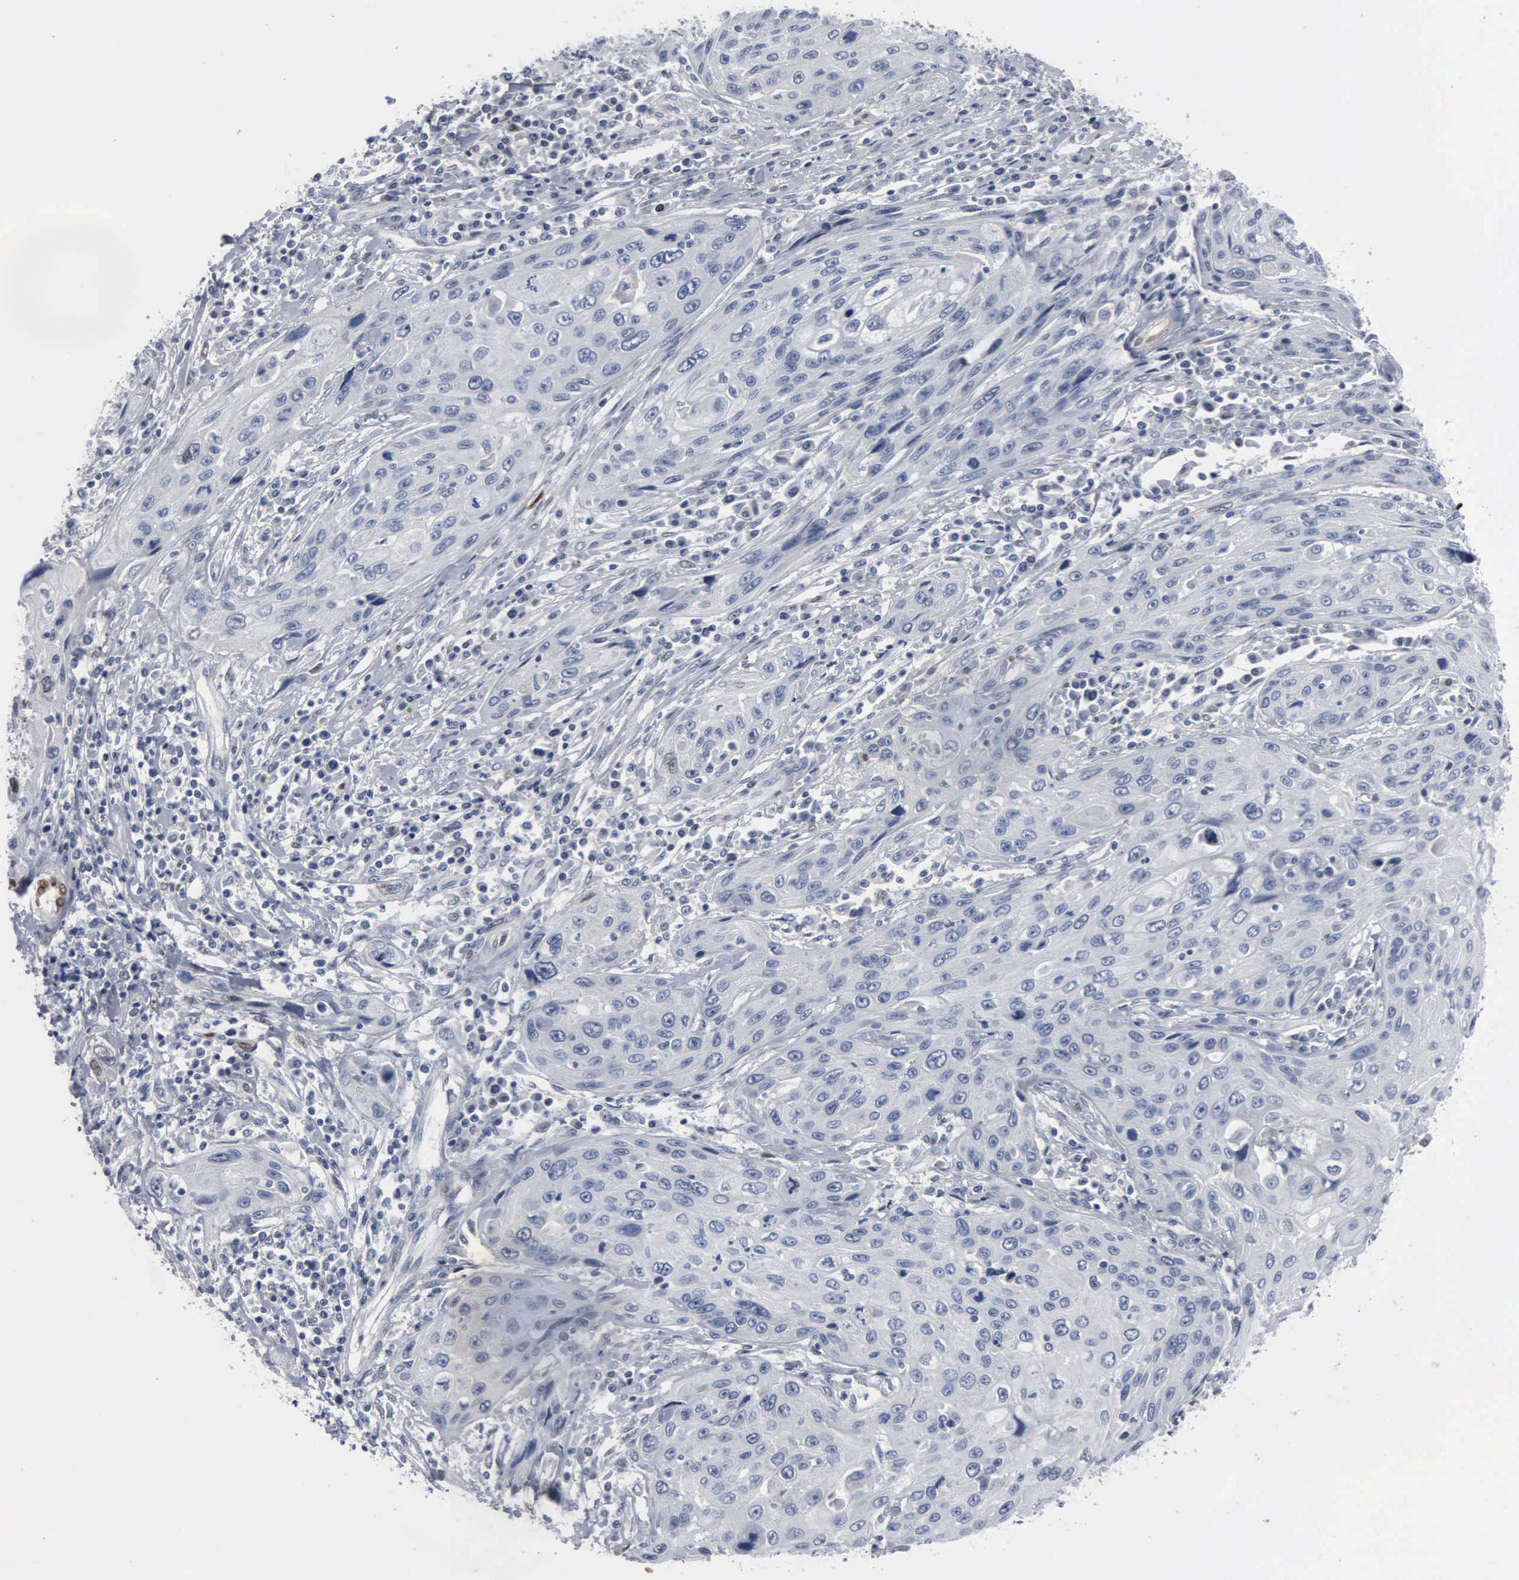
{"staining": {"intensity": "negative", "quantity": "none", "location": "none"}, "tissue": "cervical cancer", "cell_type": "Tumor cells", "image_type": "cancer", "snomed": [{"axis": "morphology", "description": "Squamous cell carcinoma, NOS"}, {"axis": "topography", "description": "Cervix"}], "caption": "IHC histopathology image of human cervical cancer (squamous cell carcinoma) stained for a protein (brown), which demonstrates no positivity in tumor cells. (DAB IHC with hematoxylin counter stain).", "gene": "FGF2", "patient": {"sex": "female", "age": 32}}